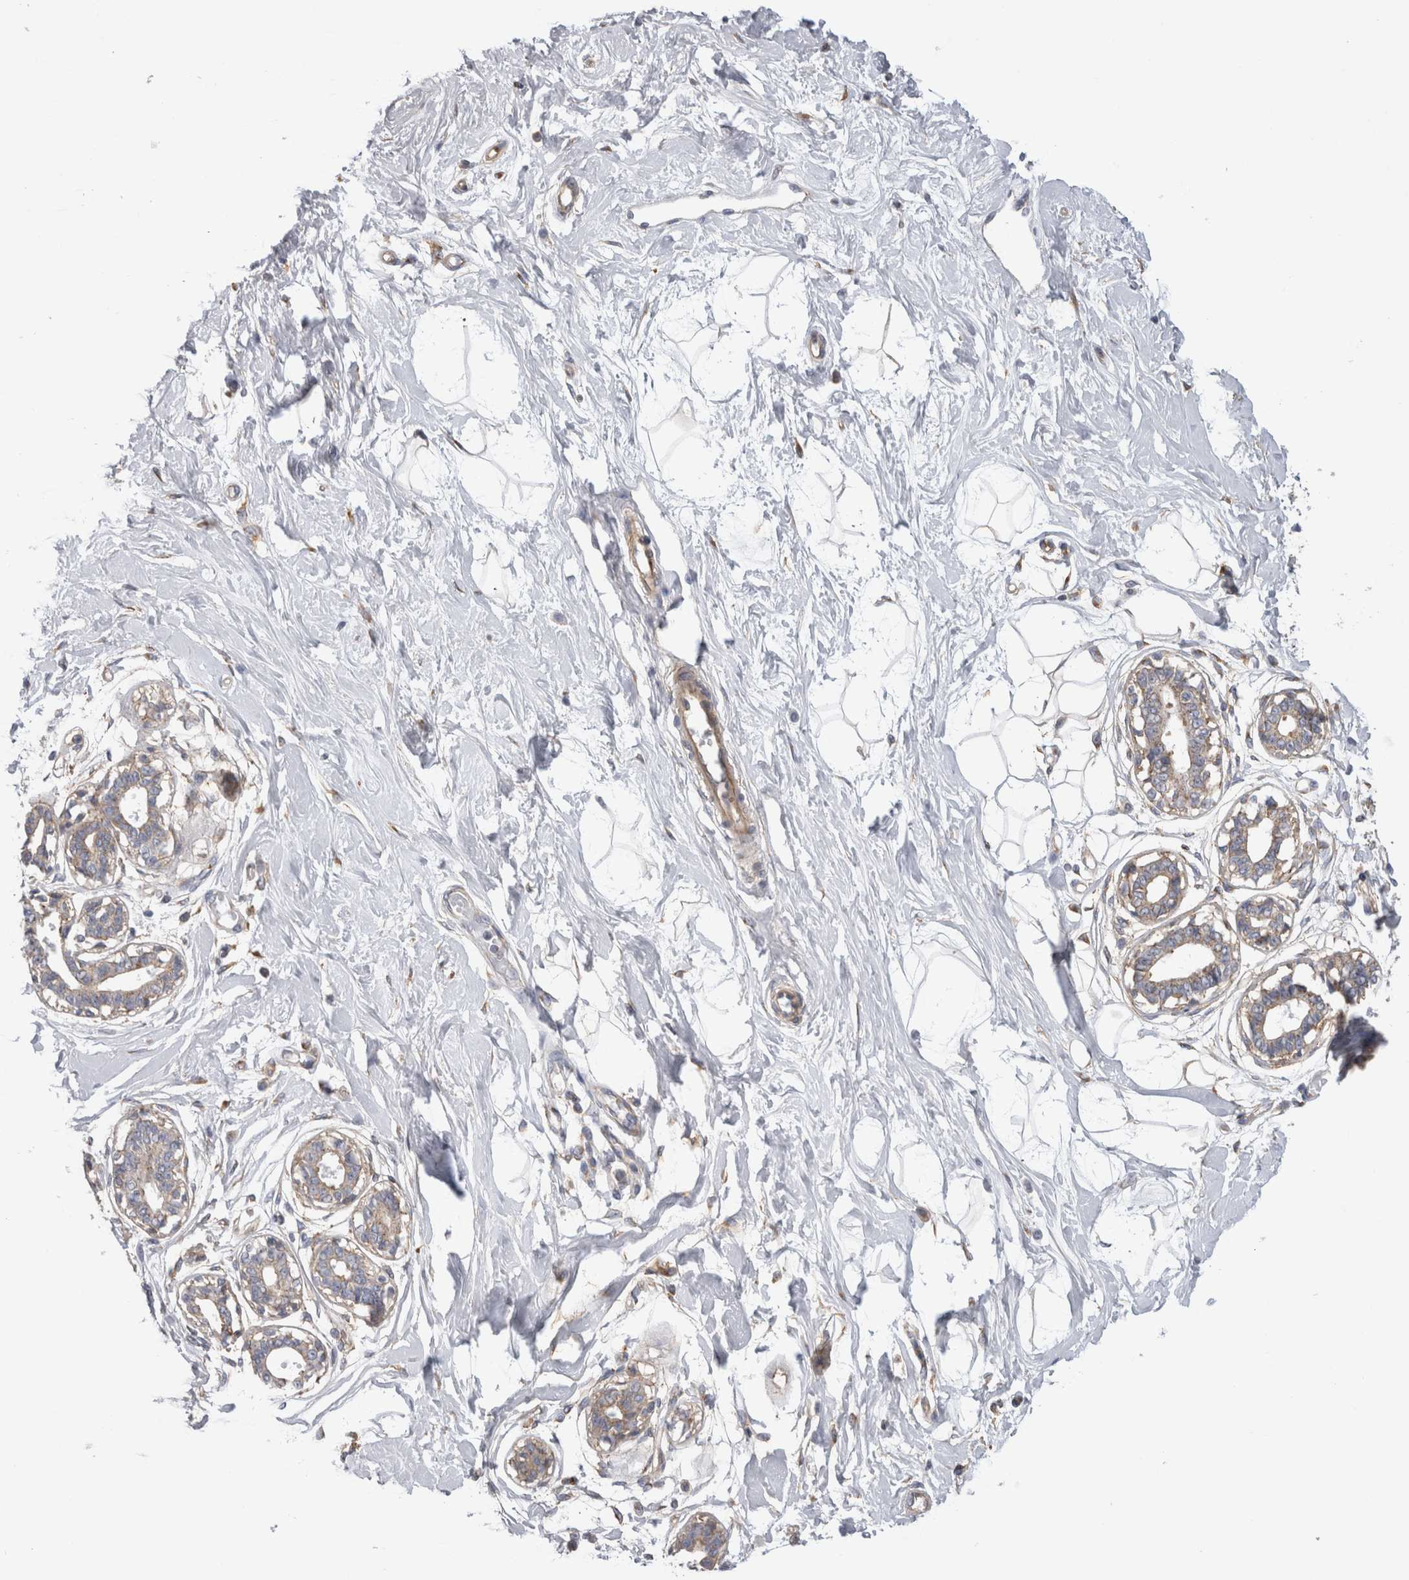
{"staining": {"intensity": "negative", "quantity": "none", "location": "none"}, "tissue": "breast", "cell_type": "Adipocytes", "image_type": "normal", "snomed": [{"axis": "morphology", "description": "Normal tissue, NOS"}, {"axis": "topography", "description": "Breast"}], "caption": "A photomicrograph of breast stained for a protein demonstrates no brown staining in adipocytes. The staining was performed using DAB to visualize the protein expression in brown, while the nuclei were stained in blue with hematoxylin (Magnification: 20x).", "gene": "ATXN3L", "patient": {"sex": "female", "age": 45}}